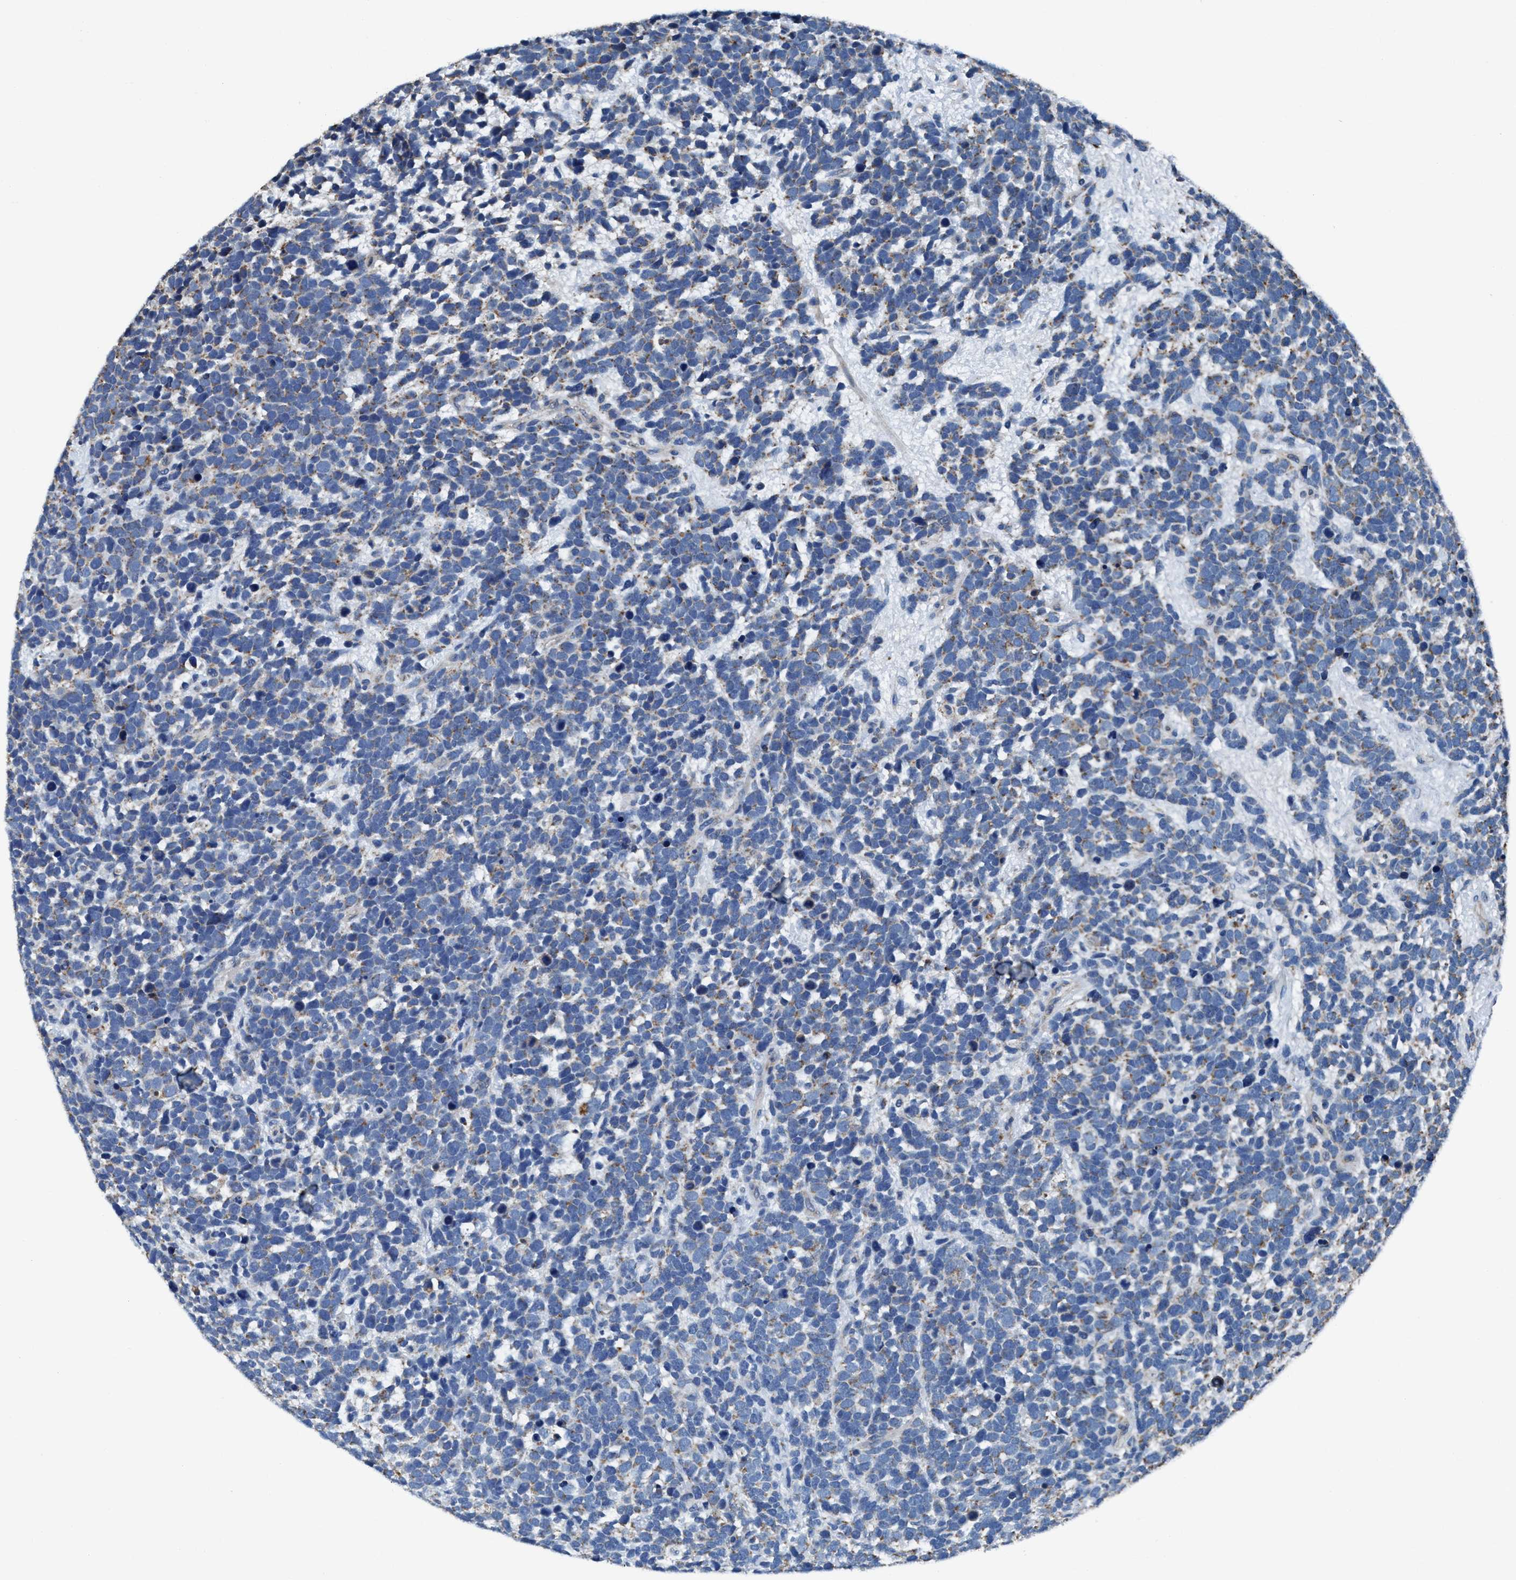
{"staining": {"intensity": "weak", "quantity": ">75%", "location": "cytoplasmic/membranous"}, "tissue": "urothelial cancer", "cell_type": "Tumor cells", "image_type": "cancer", "snomed": [{"axis": "morphology", "description": "Urothelial carcinoma, High grade"}, {"axis": "topography", "description": "Urinary bladder"}], "caption": "Approximately >75% of tumor cells in human urothelial carcinoma (high-grade) reveal weak cytoplasmic/membranous protein expression as visualized by brown immunohistochemical staining.", "gene": "ANKFN1", "patient": {"sex": "female", "age": 82}}